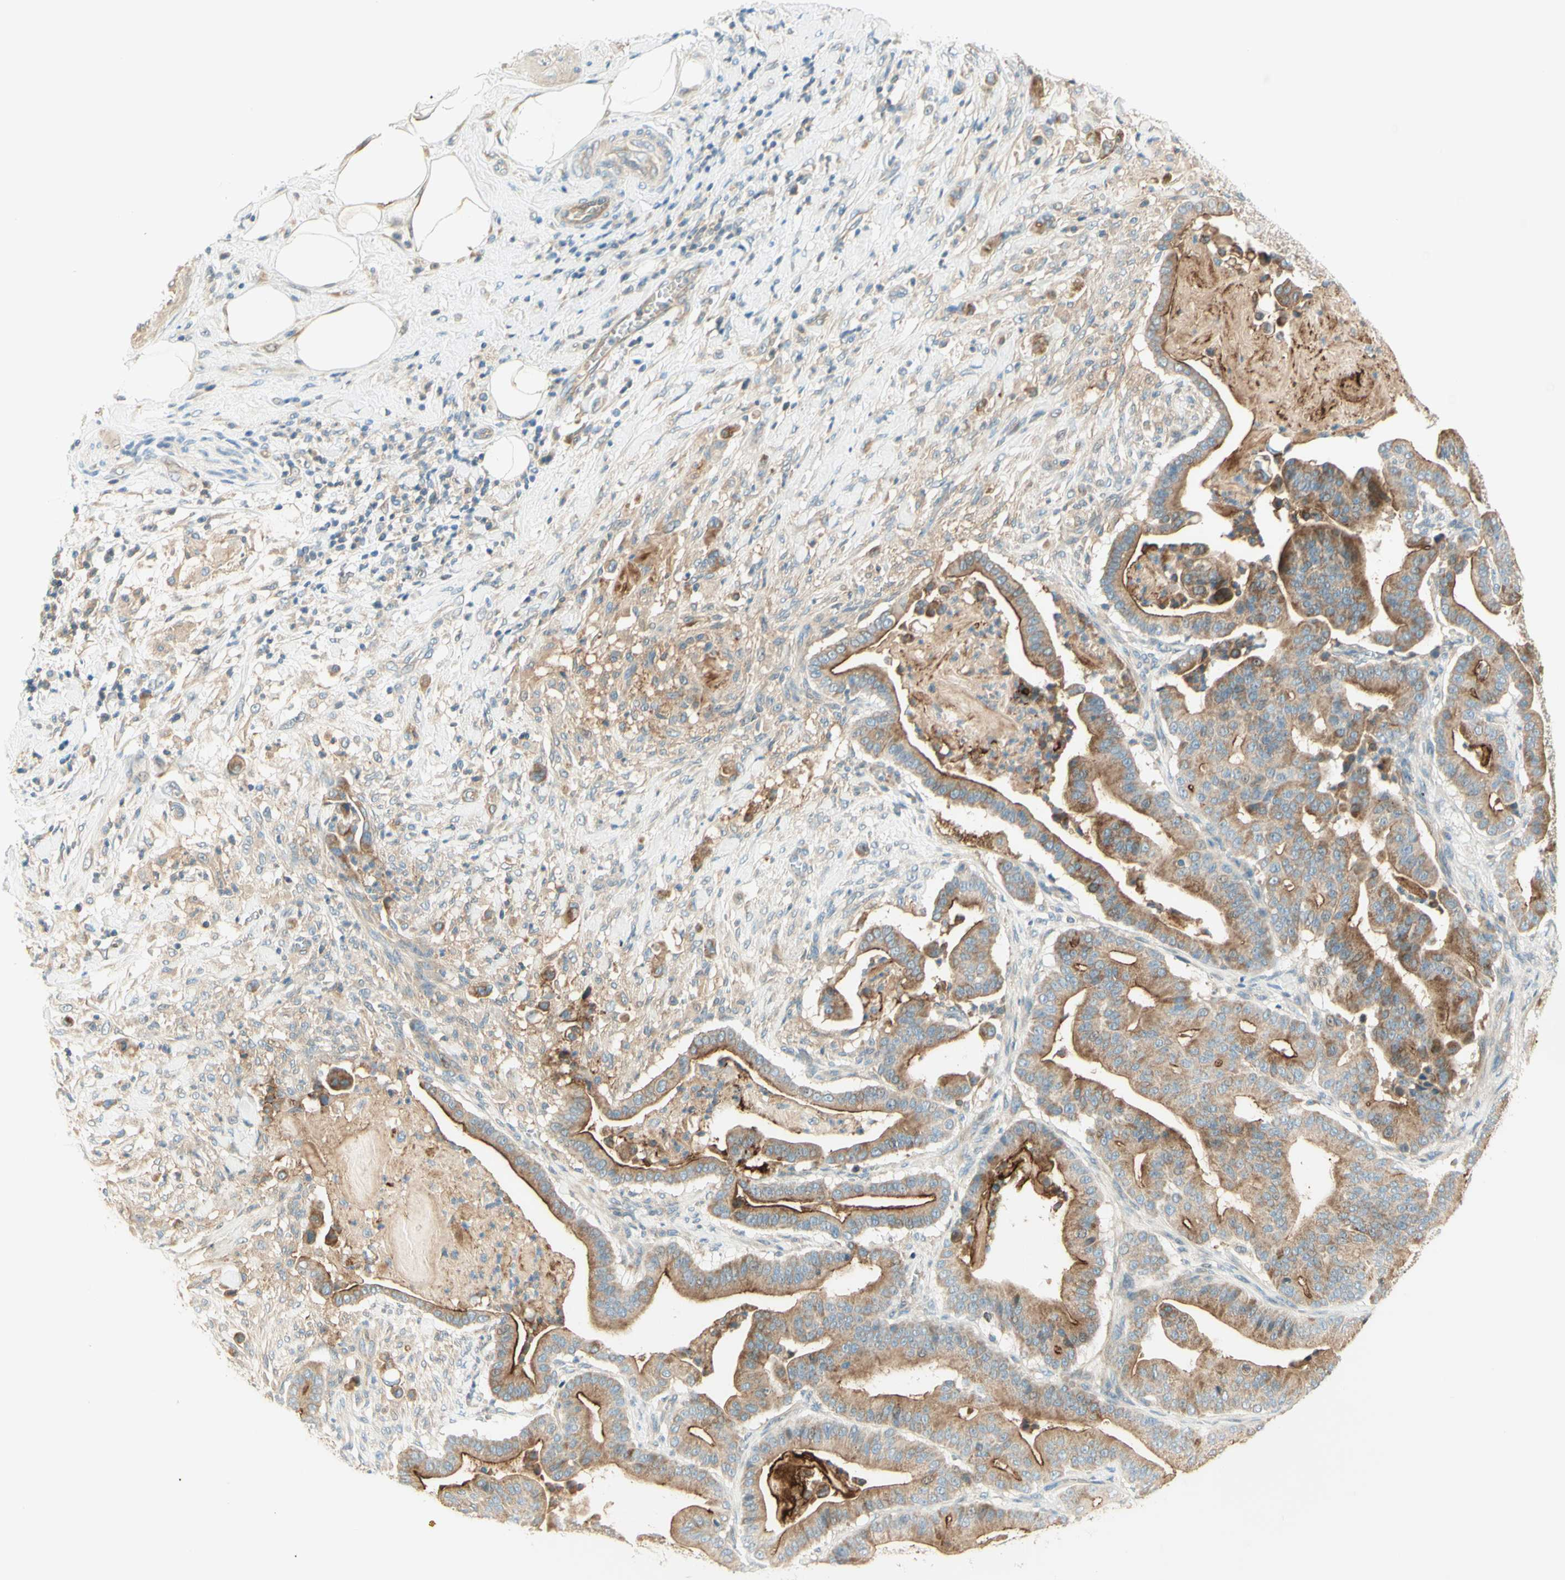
{"staining": {"intensity": "moderate", "quantity": ">75%", "location": "cytoplasmic/membranous"}, "tissue": "pancreatic cancer", "cell_type": "Tumor cells", "image_type": "cancer", "snomed": [{"axis": "morphology", "description": "Adenocarcinoma, NOS"}, {"axis": "topography", "description": "Pancreas"}], "caption": "Immunohistochemistry (IHC) photomicrograph of neoplastic tissue: human pancreatic adenocarcinoma stained using immunohistochemistry exhibits medium levels of moderate protein expression localized specifically in the cytoplasmic/membranous of tumor cells, appearing as a cytoplasmic/membranous brown color.", "gene": "PROM1", "patient": {"sex": "male", "age": 63}}